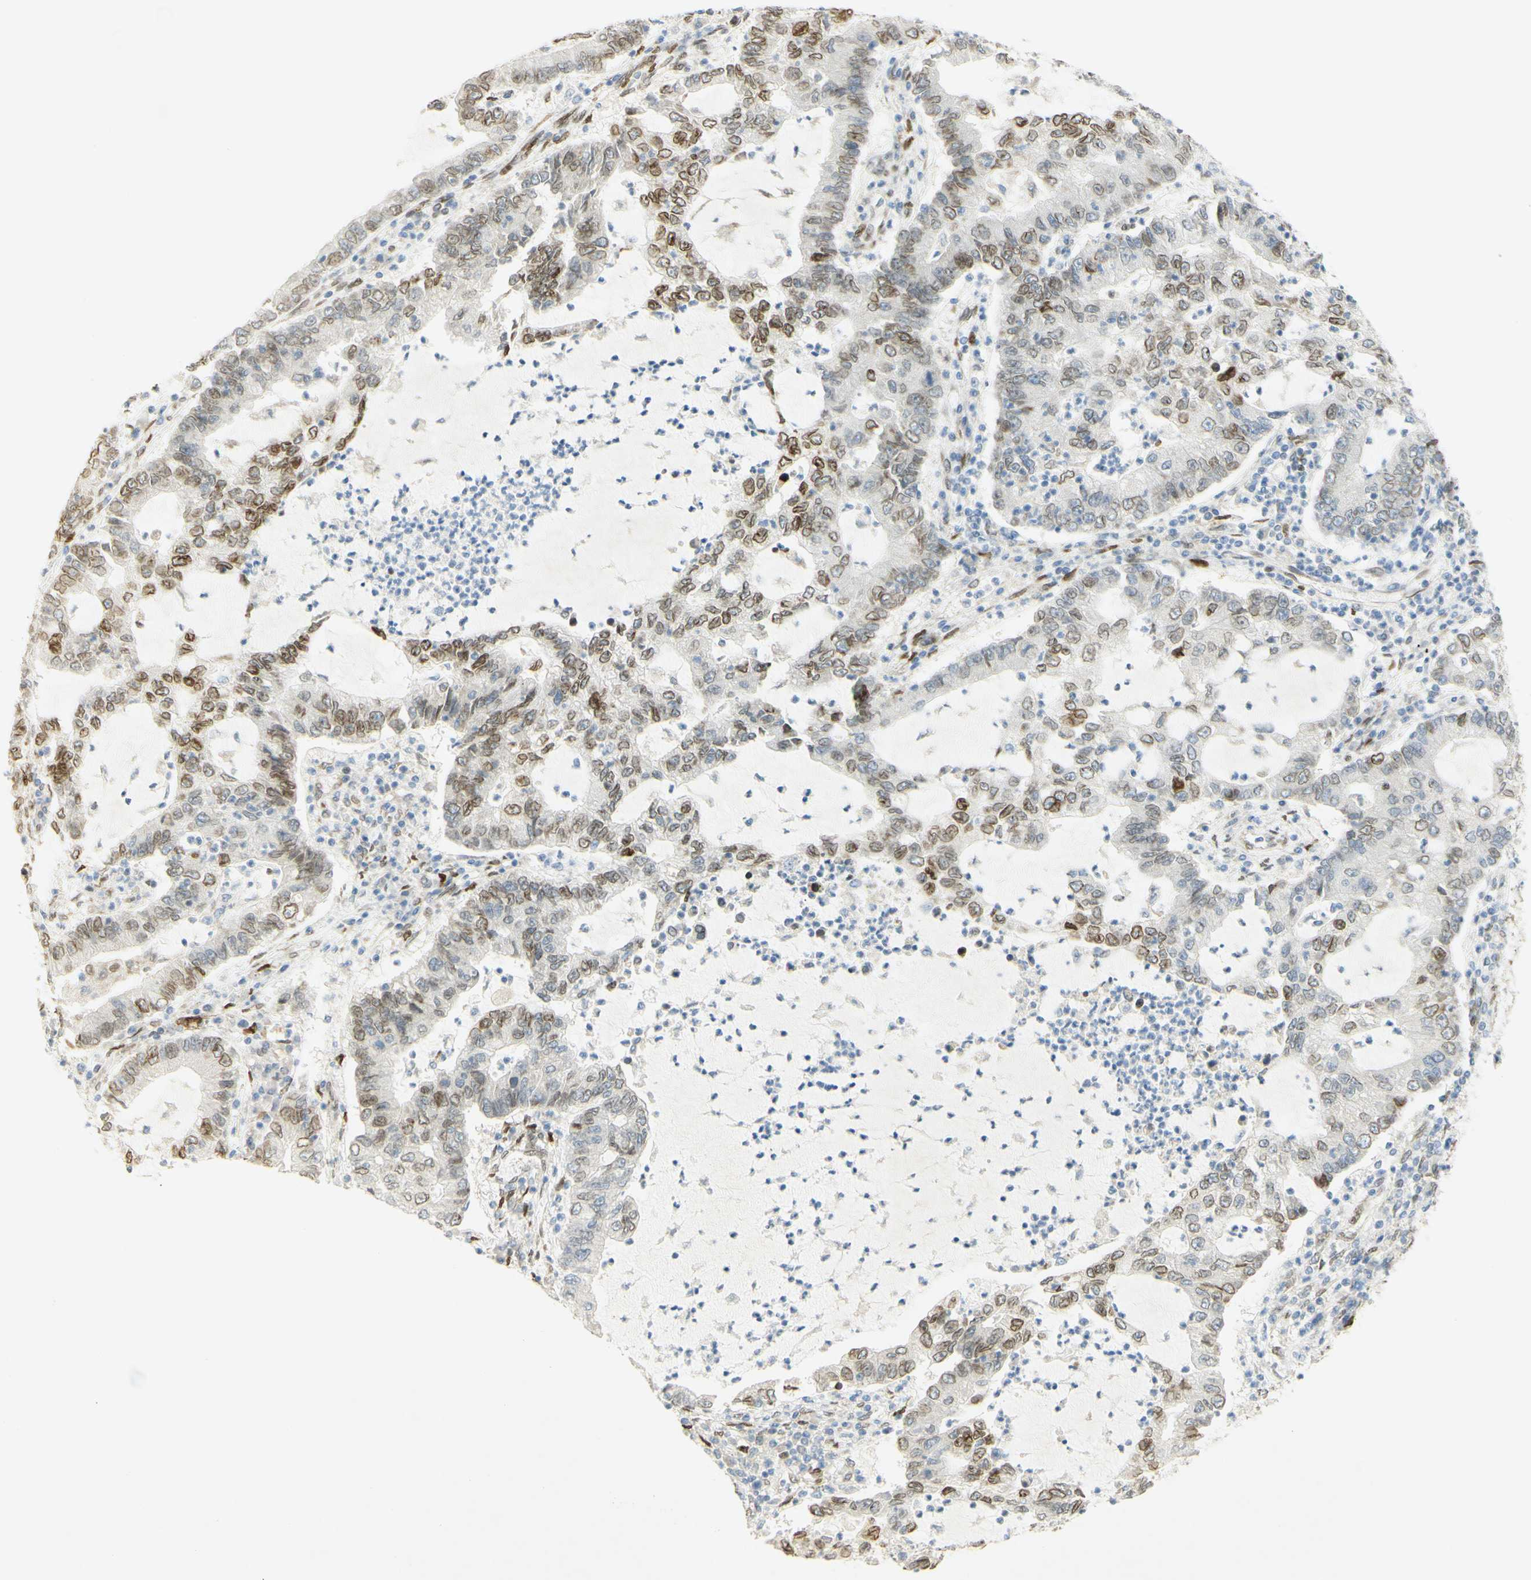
{"staining": {"intensity": "moderate", "quantity": "25%-75%", "location": "nuclear"}, "tissue": "lung cancer", "cell_type": "Tumor cells", "image_type": "cancer", "snomed": [{"axis": "morphology", "description": "Adenocarcinoma, NOS"}, {"axis": "topography", "description": "Lung"}], "caption": "Protein analysis of lung adenocarcinoma tissue shows moderate nuclear expression in approximately 25%-75% of tumor cells.", "gene": "E2F1", "patient": {"sex": "female", "age": 51}}